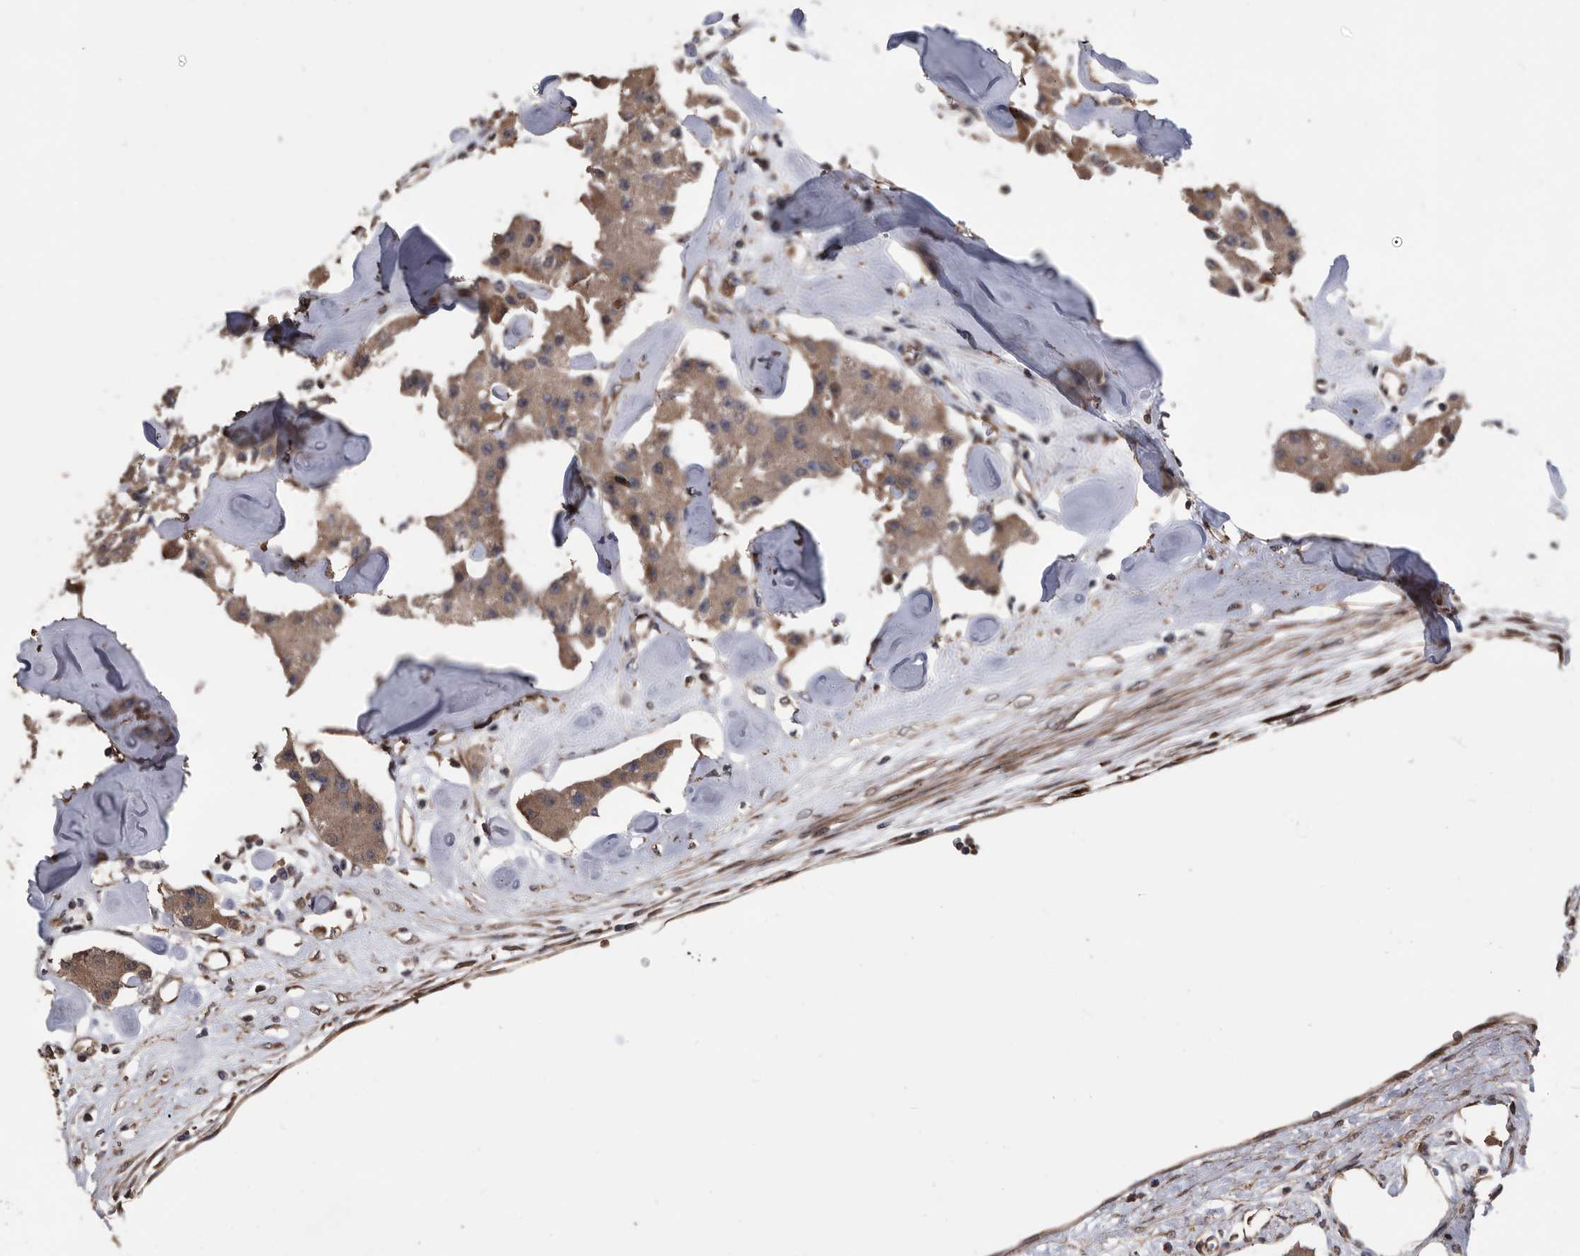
{"staining": {"intensity": "moderate", "quantity": ">75%", "location": "cytoplasmic/membranous"}, "tissue": "carcinoid", "cell_type": "Tumor cells", "image_type": "cancer", "snomed": [{"axis": "morphology", "description": "Carcinoid, malignant, NOS"}, {"axis": "topography", "description": "Pancreas"}], "caption": "Tumor cells display medium levels of moderate cytoplasmic/membranous expression in about >75% of cells in human carcinoid (malignant).", "gene": "SERINC2", "patient": {"sex": "male", "age": 41}}